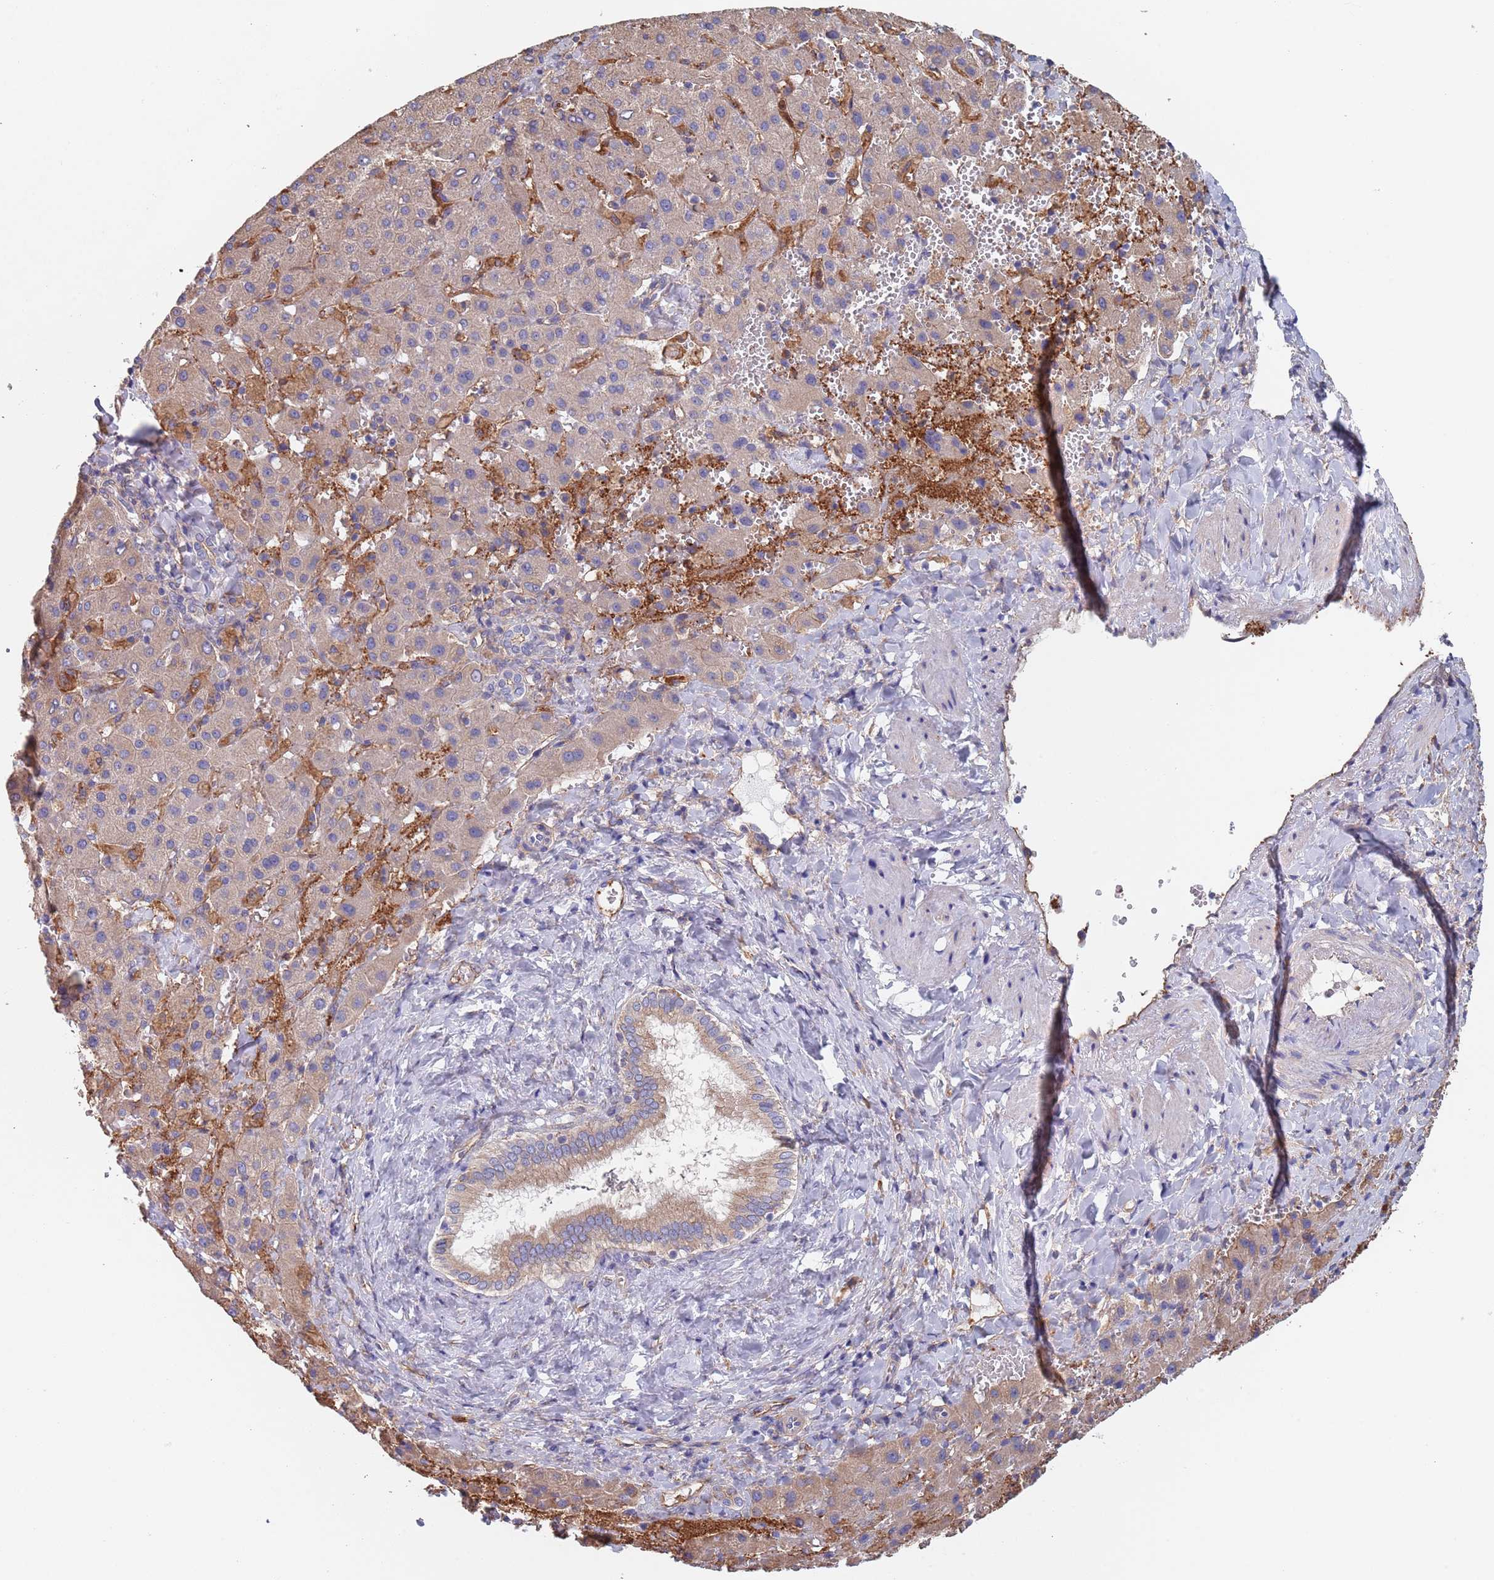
{"staining": {"intensity": "weak", "quantity": ">75%", "location": "cytoplasmic/membranous"}, "tissue": "liver cancer", "cell_type": "Tumor cells", "image_type": "cancer", "snomed": [{"axis": "morphology", "description": "Carcinoma, Hepatocellular, NOS"}, {"axis": "topography", "description": "Liver"}], "caption": "The micrograph demonstrates staining of liver cancer (hepatocellular carcinoma), revealing weak cytoplasmic/membranous protein staining (brown color) within tumor cells. The staining is performed using DAB brown chromogen to label protein expression. The nuclei are counter-stained blue using hematoxylin.", "gene": "DCUN1D3", "patient": {"sex": "female", "age": 58}}